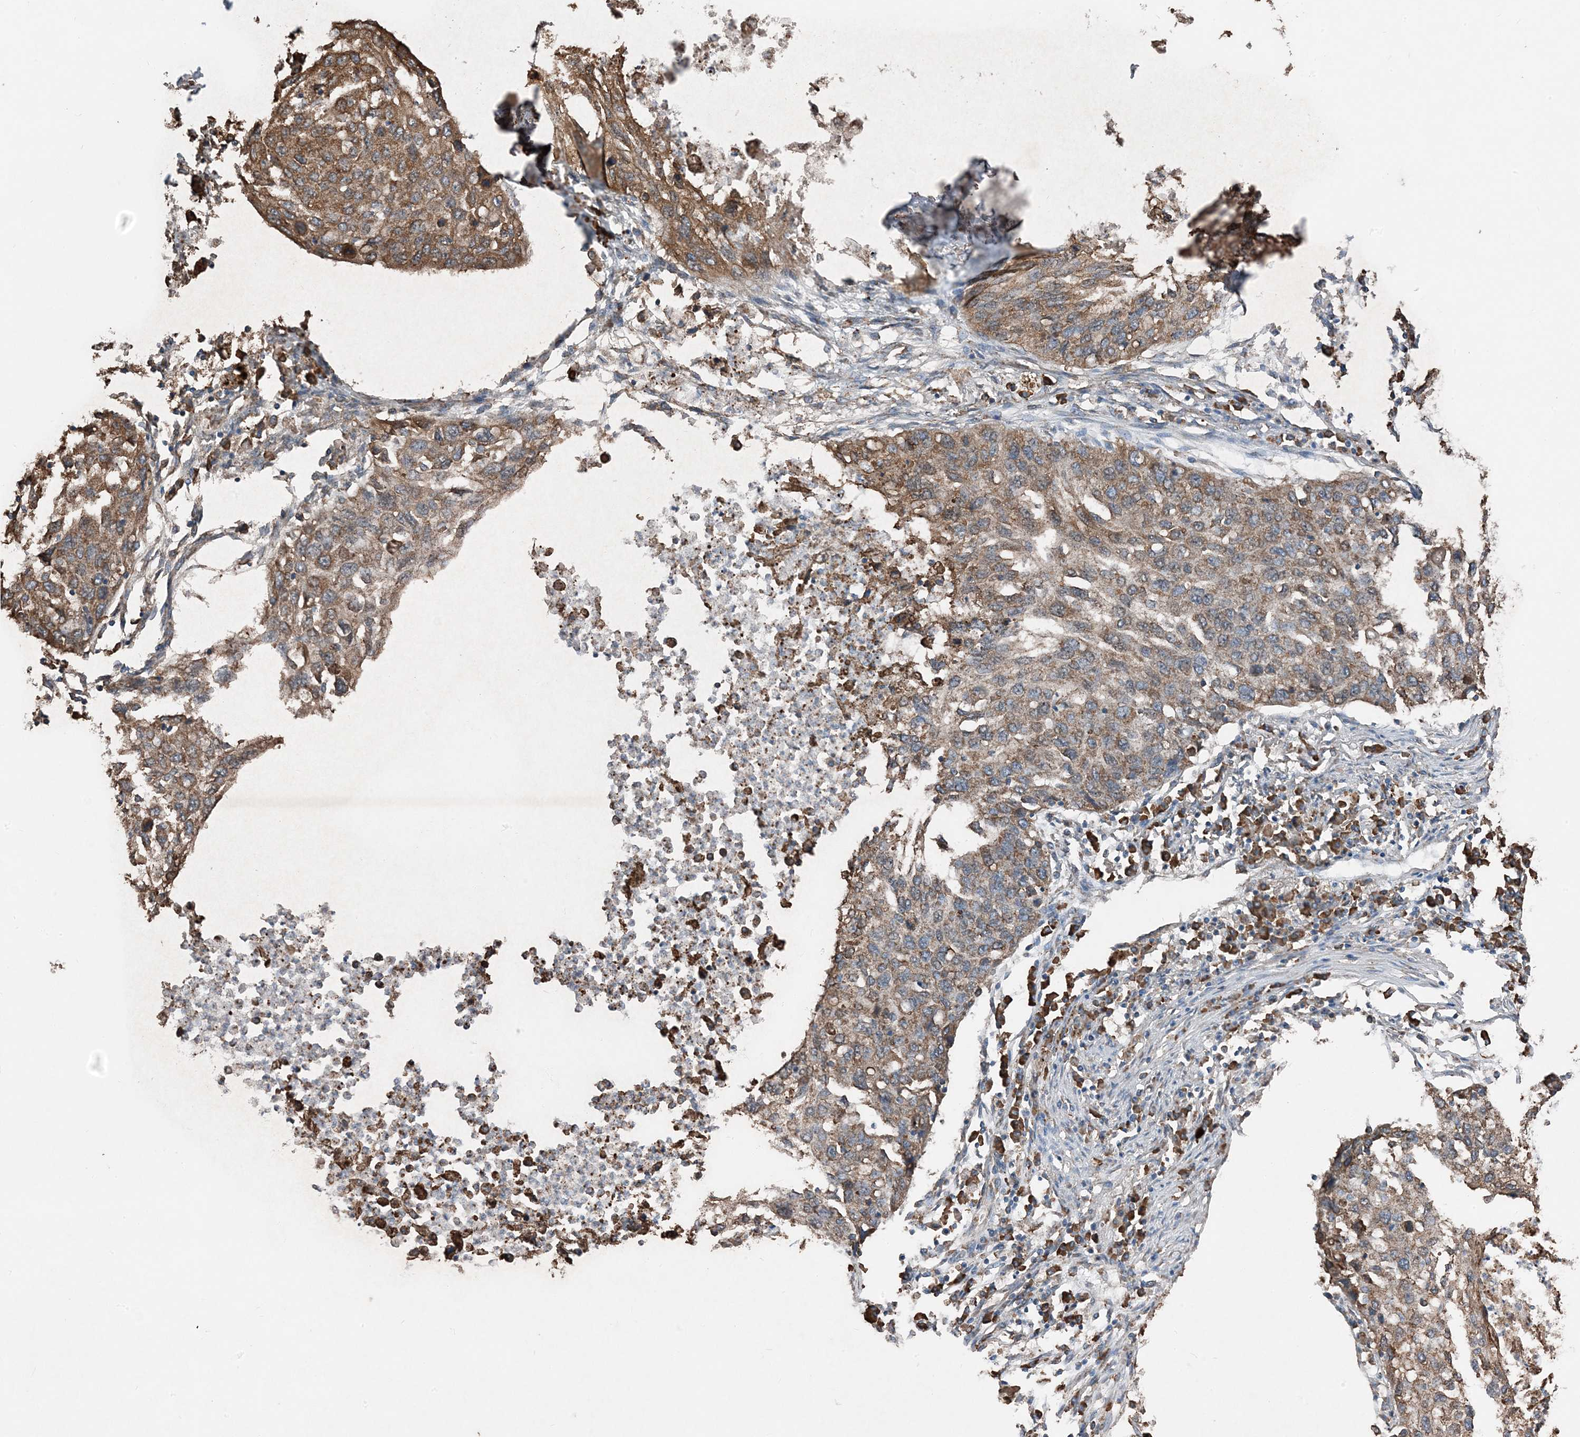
{"staining": {"intensity": "moderate", "quantity": ">75%", "location": "cytoplasmic/membranous"}, "tissue": "lung cancer", "cell_type": "Tumor cells", "image_type": "cancer", "snomed": [{"axis": "morphology", "description": "Squamous cell carcinoma, NOS"}, {"axis": "topography", "description": "Lung"}], "caption": "IHC (DAB (3,3'-diaminobenzidine)) staining of human lung cancer (squamous cell carcinoma) demonstrates moderate cytoplasmic/membranous protein positivity in about >75% of tumor cells. Using DAB (3,3'-diaminobenzidine) (brown) and hematoxylin (blue) stains, captured at high magnification using brightfield microscopy.", "gene": "PDIA6", "patient": {"sex": "female", "age": 63}}